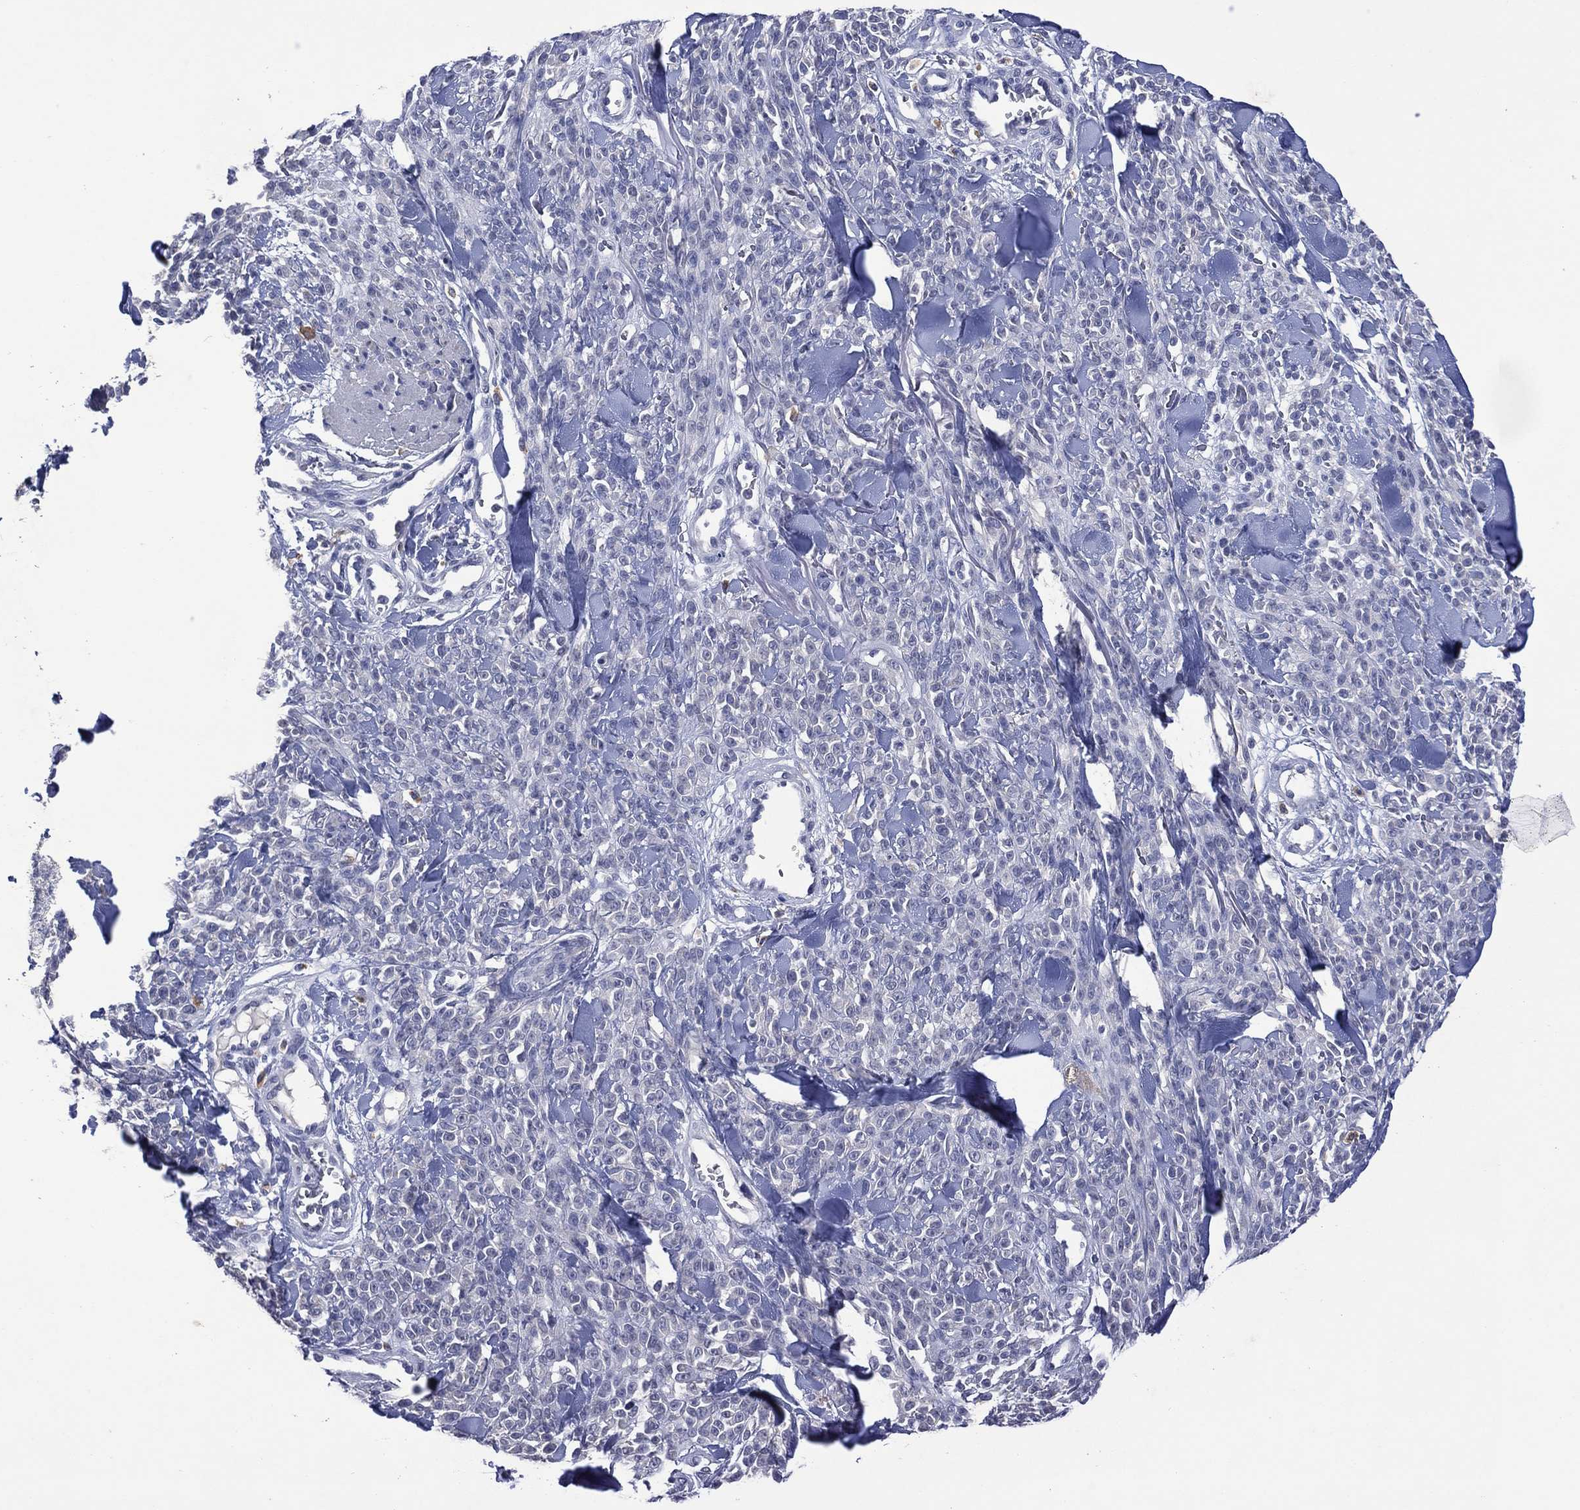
{"staining": {"intensity": "negative", "quantity": "none", "location": "none"}, "tissue": "melanoma", "cell_type": "Tumor cells", "image_type": "cancer", "snomed": [{"axis": "morphology", "description": "Malignant melanoma, NOS"}, {"axis": "topography", "description": "Skin"}, {"axis": "topography", "description": "Skin of trunk"}], "caption": "This histopathology image is of melanoma stained with immunohistochemistry to label a protein in brown with the nuclei are counter-stained blue. There is no staining in tumor cells. (Brightfield microscopy of DAB (3,3'-diaminobenzidine) IHC at high magnification).", "gene": "ASB10", "patient": {"sex": "male", "age": 74}}